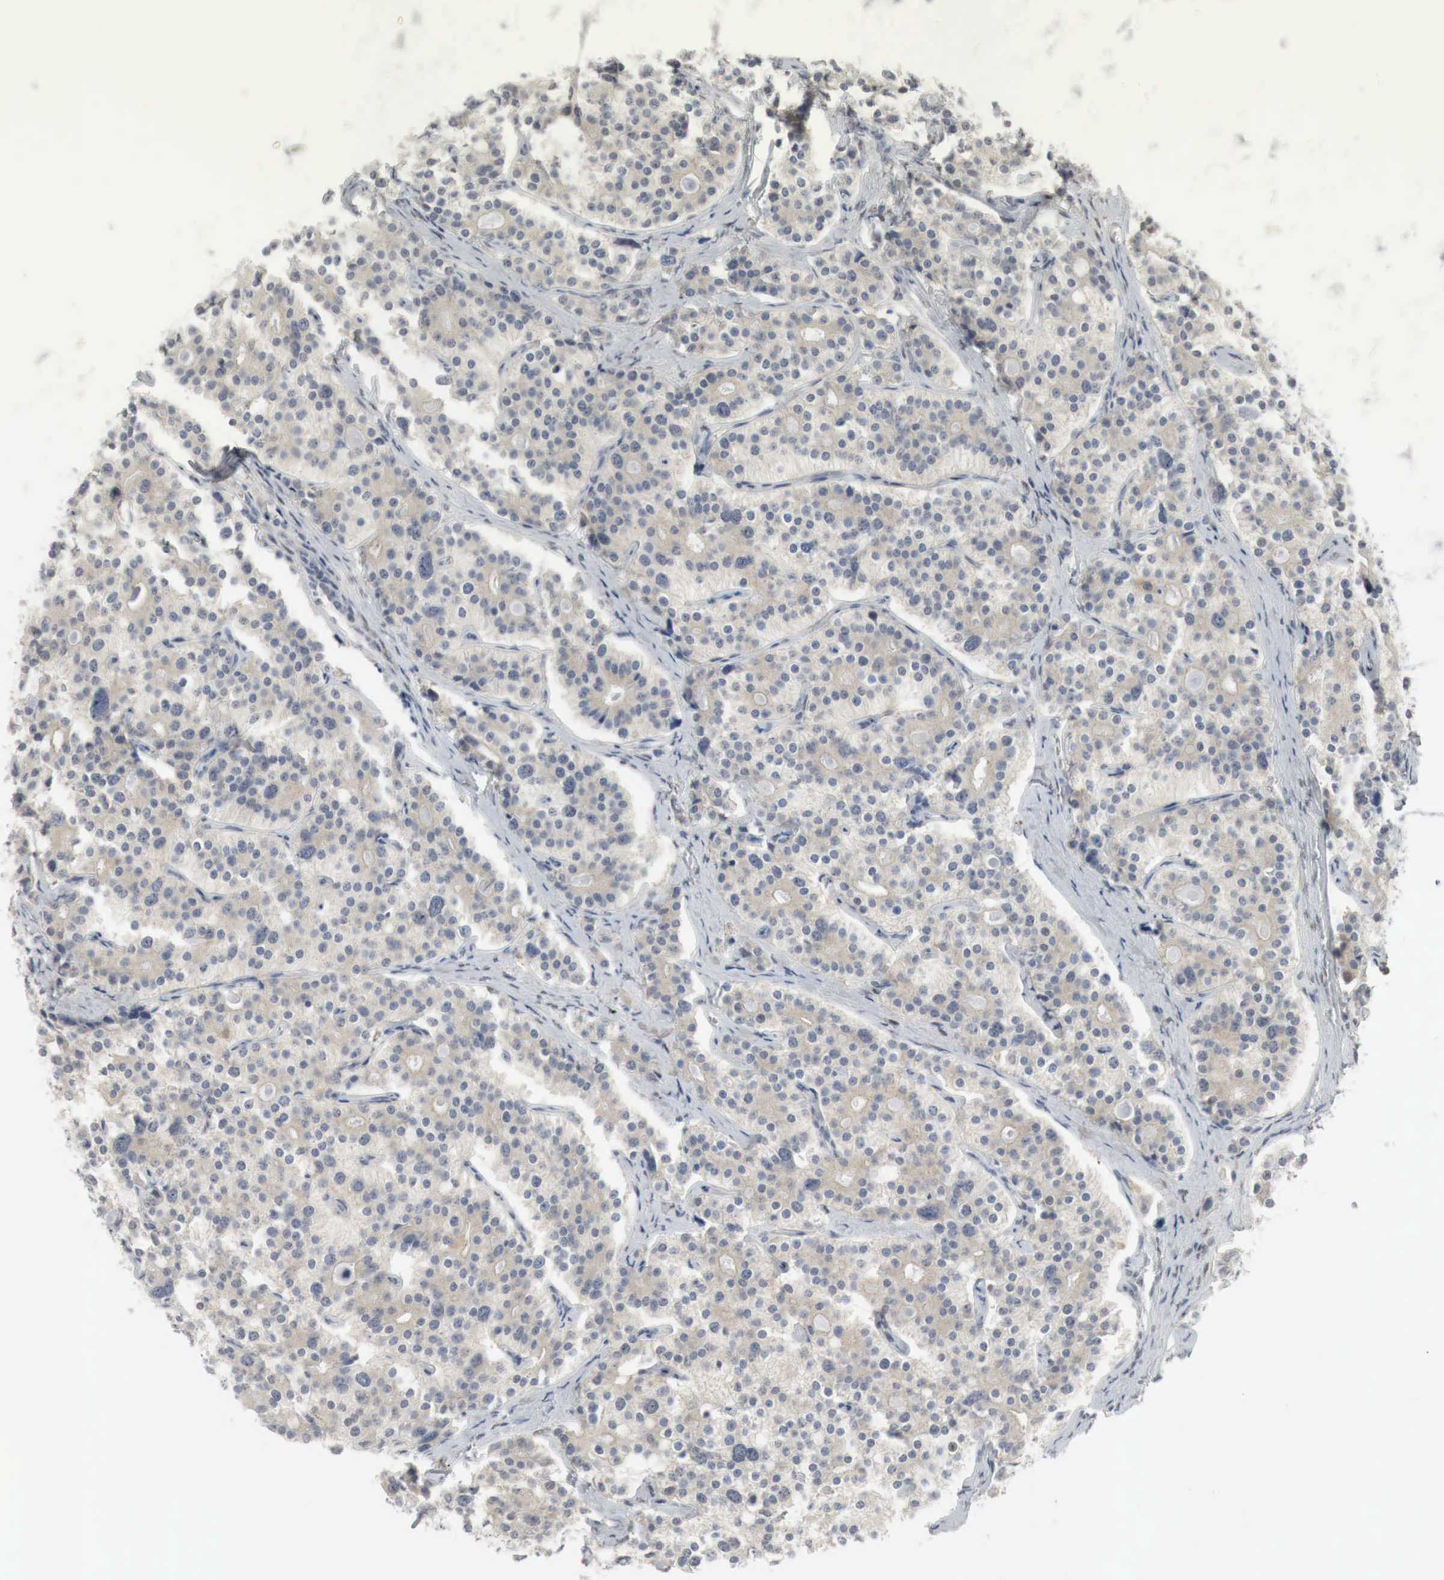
{"staining": {"intensity": "weak", "quantity": "<25%", "location": "cytoplasmic/membranous,nuclear"}, "tissue": "carcinoid", "cell_type": "Tumor cells", "image_type": "cancer", "snomed": [{"axis": "morphology", "description": "Carcinoid, malignant, NOS"}, {"axis": "topography", "description": "Small intestine"}], "caption": "This is an immunohistochemistry photomicrograph of human carcinoid. There is no positivity in tumor cells.", "gene": "MYC", "patient": {"sex": "male", "age": 63}}